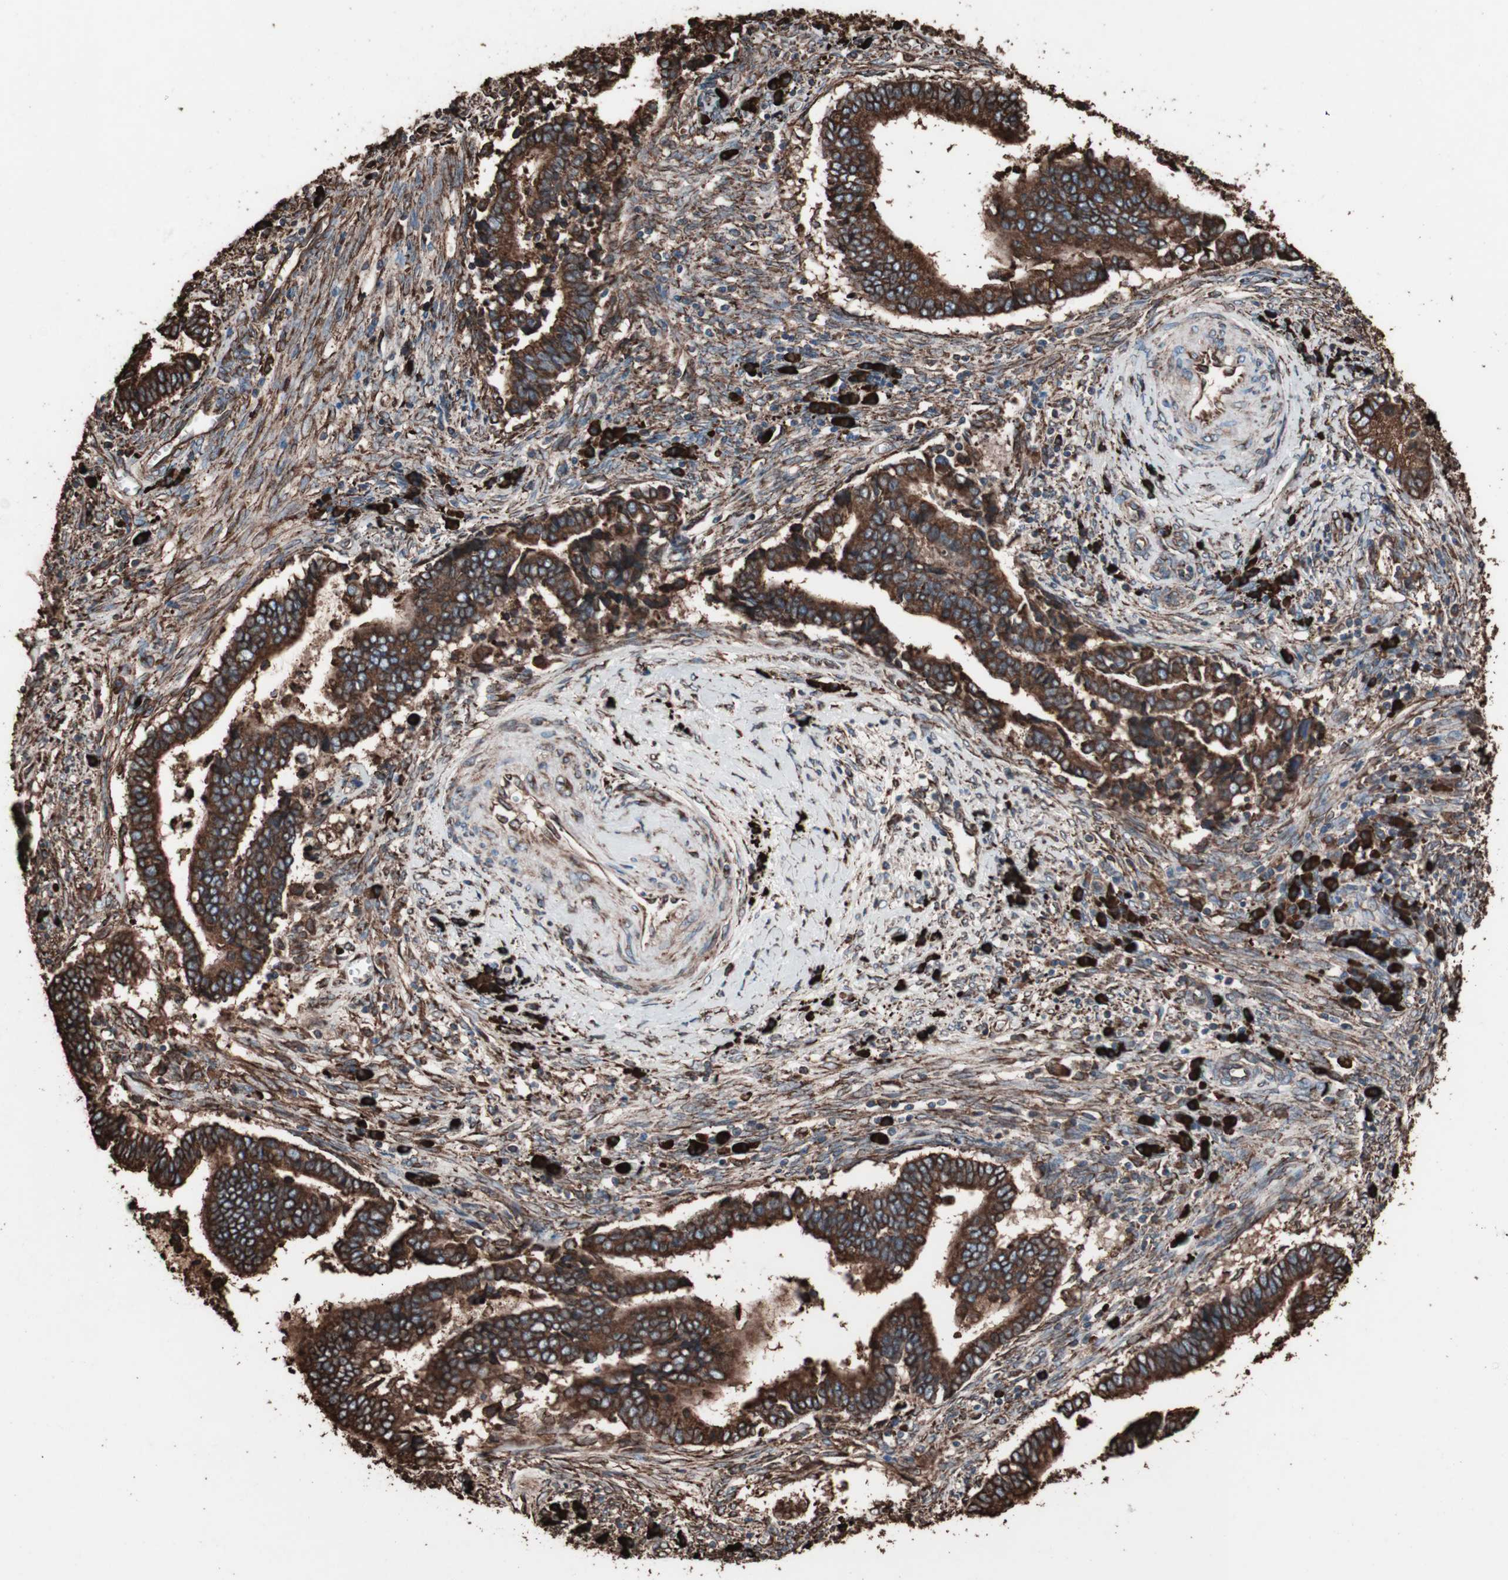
{"staining": {"intensity": "strong", "quantity": ">75%", "location": "cytoplasmic/membranous"}, "tissue": "cervical cancer", "cell_type": "Tumor cells", "image_type": "cancer", "snomed": [{"axis": "morphology", "description": "Adenocarcinoma, NOS"}, {"axis": "topography", "description": "Cervix"}], "caption": "A brown stain labels strong cytoplasmic/membranous expression of a protein in human cervical cancer (adenocarcinoma) tumor cells.", "gene": "HSP90B1", "patient": {"sex": "female", "age": 44}}